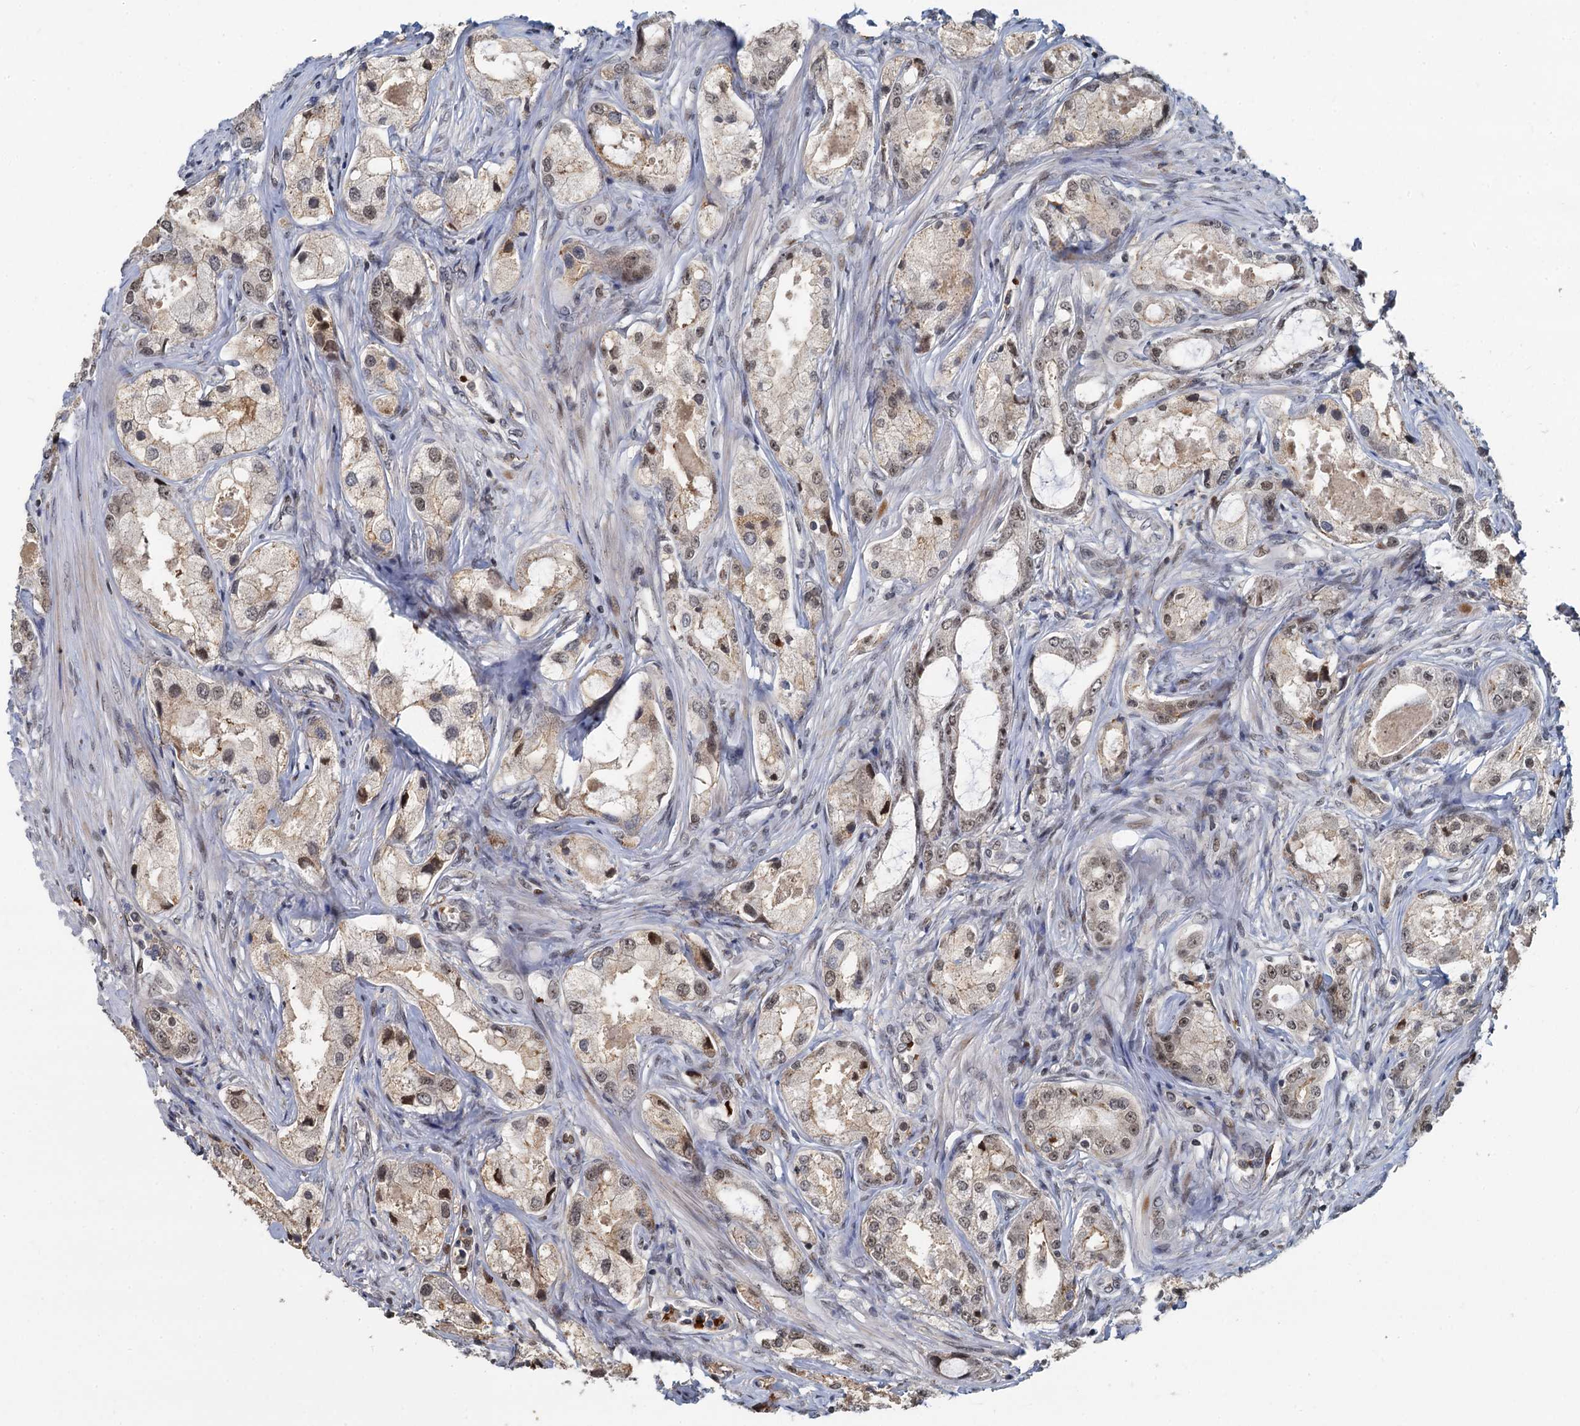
{"staining": {"intensity": "weak", "quantity": ">75%", "location": "nuclear"}, "tissue": "prostate cancer", "cell_type": "Tumor cells", "image_type": "cancer", "snomed": [{"axis": "morphology", "description": "Adenocarcinoma, Low grade"}, {"axis": "topography", "description": "Prostate"}], "caption": "The photomicrograph demonstrates a brown stain indicating the presence of a protein in the nuclear of tumor cells in prostate cancer. (Stains: DAB (3,3'-diaminobenzidine) in brown, nuclei in blue, Microscopy: brightfield microscopy at high magnification).", "gene": "FANCI", "patient": {"sex": "male", "age": 68}}